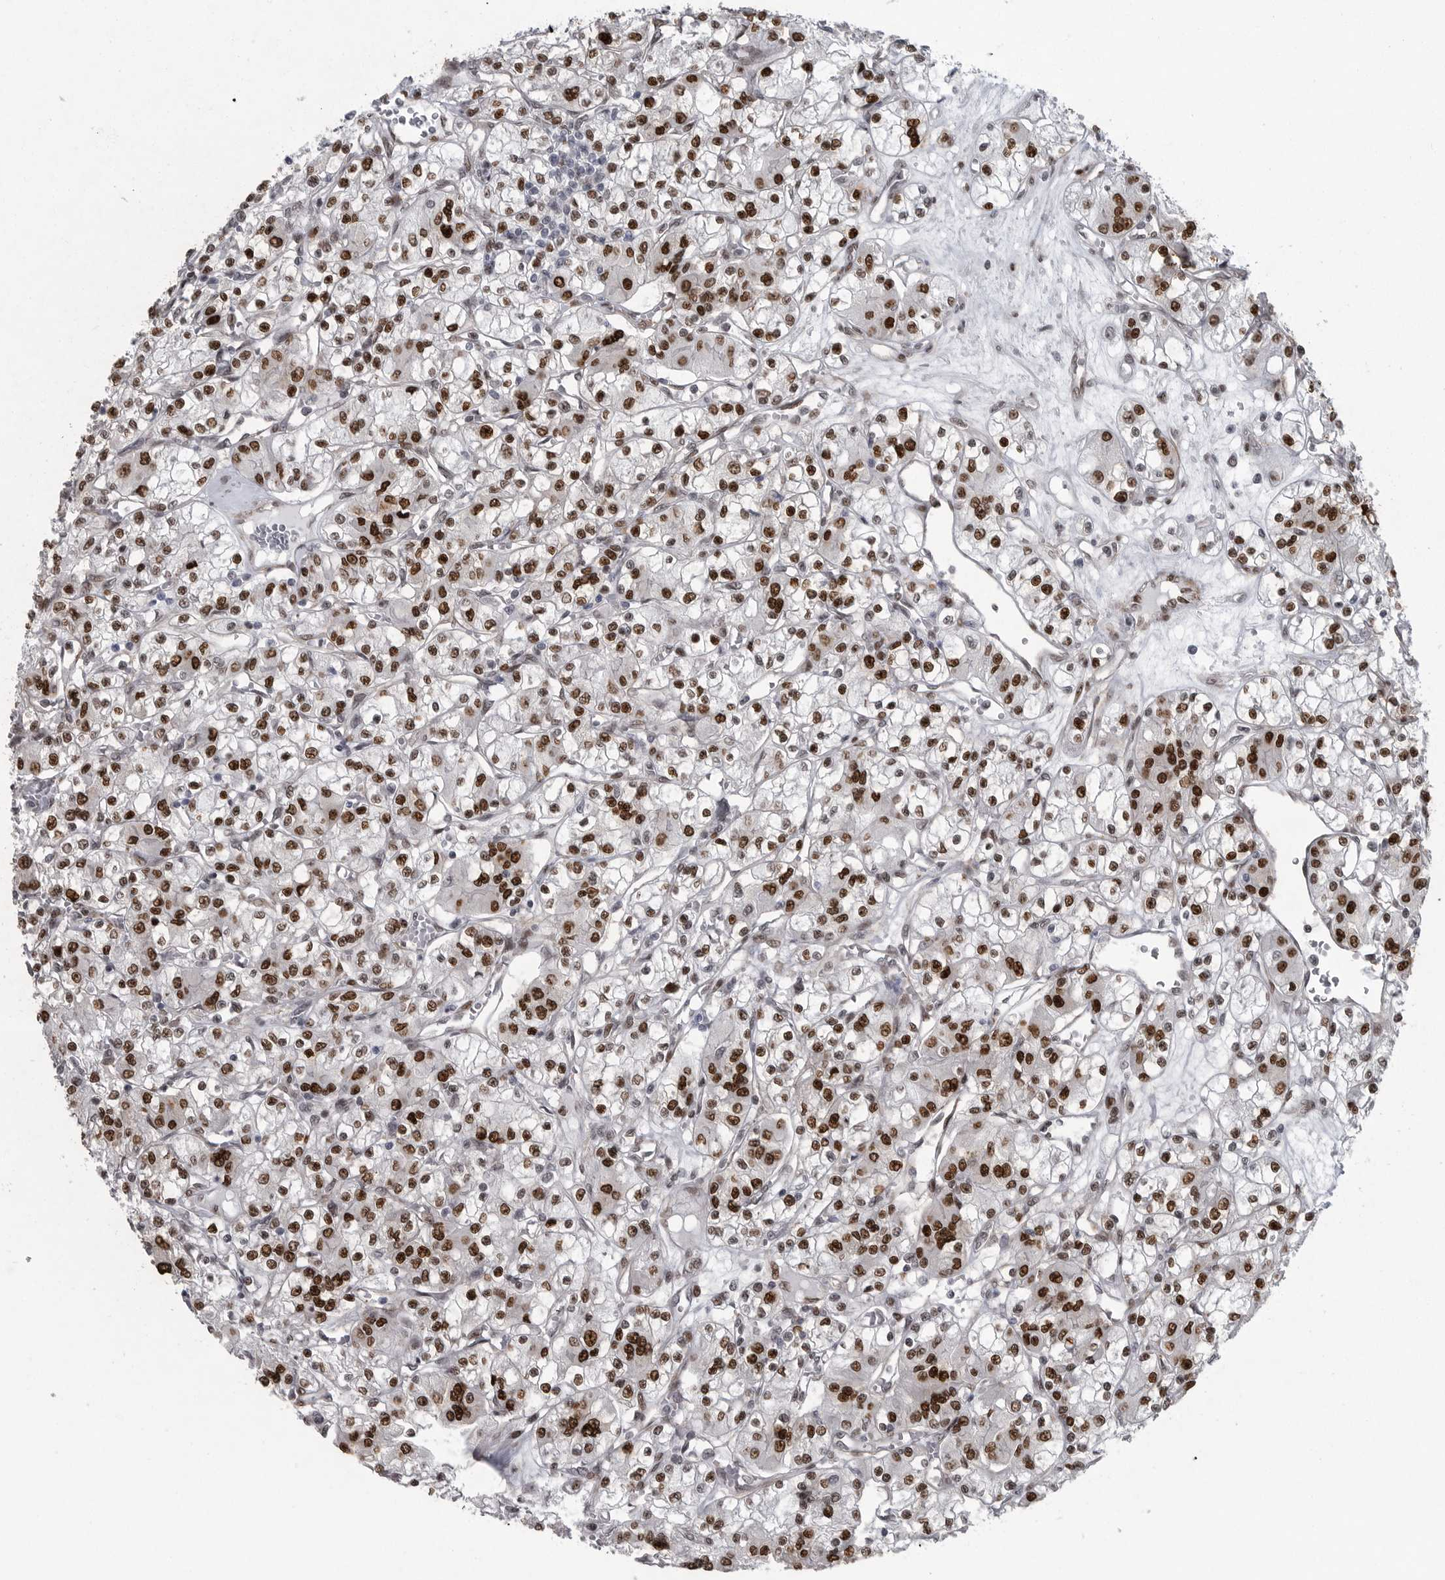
{"staining": {"intensity": "strong", "quantity": ">75%", "location": "nuclear"}, "tissue": "renal cancer", "cell_type": "Tumor cells", "image_type": "cancer", "snomed": [{"axis": "morphology", "description": "Adenocarcinoma, NOS"}, {"axis": "topography", "description": "Kidney"}], "caption": "Immunohistochemistry staining of renal adenocarcinoma, which reveals high levels of strong nuclear positivity in about >75% of tumor cells indicating strong nuclear protein staining. The staining was performed using DAB (3,3'-diaminobenzidine) (brown) for protein detection and nuclei were counterstained in hematoxylin (blue).", "gene": "HMGN3", "patient": {"sex": "female", "age": 59}}